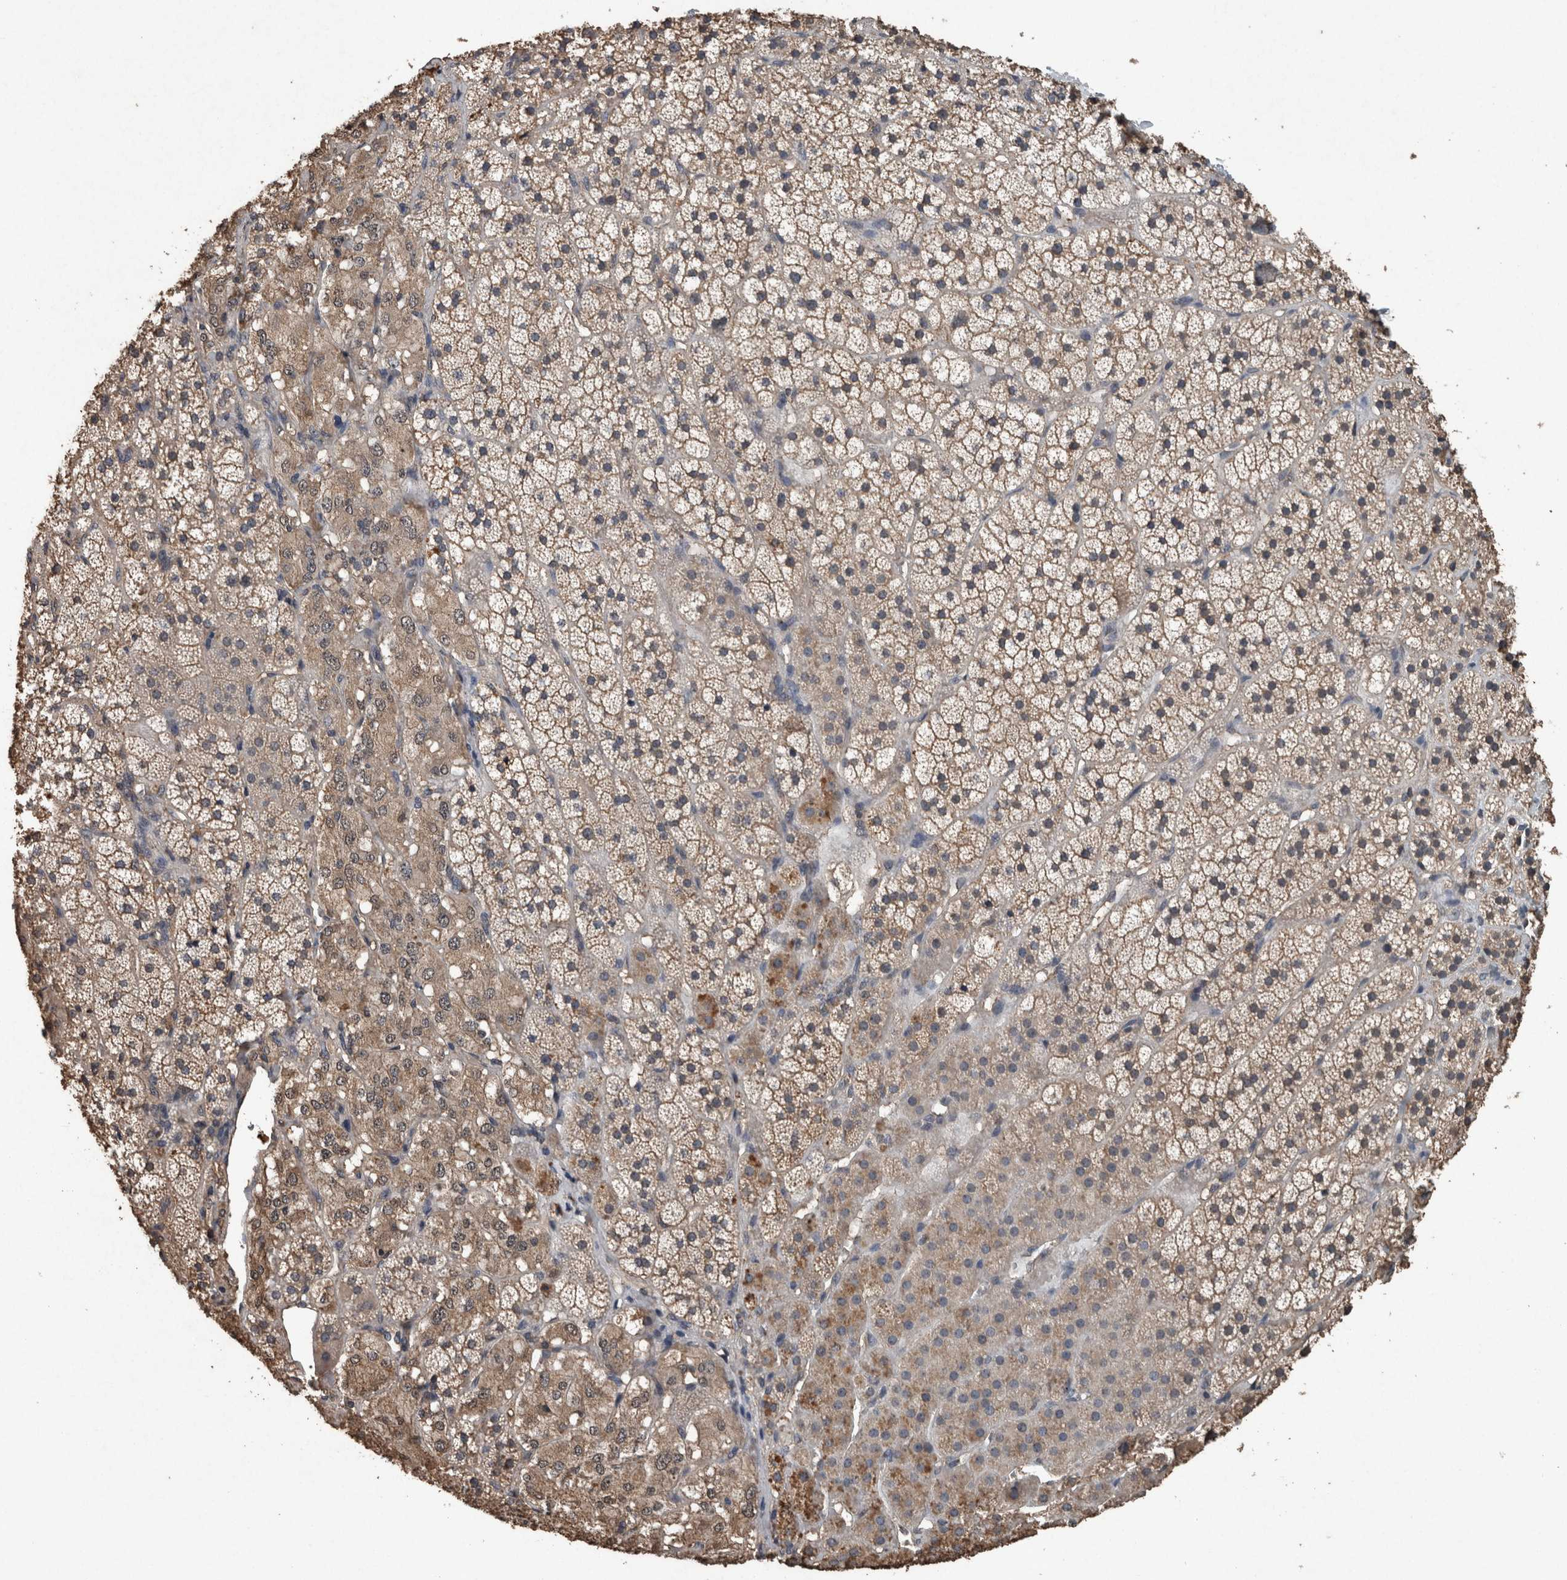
{"staining": {"intensity": "moderate", "quantity": "25%-75%", "location": "cytoplasmic/membranous"}, "tissue": "adrenal gland", "cell_type": "Glandular cells", "image_type": "normal", "snomed": [{"axis": "morphology", "description": "Normal tissue, NOS"}, {"axis": "topography", "description": "Adrenal gland"}], "caption": "A photomicrograph of adrenal gland stained for a protein exhibits moderate cytoplasmic/membranous brown staining in glandular cells.", "gene": "FGFRL1", "patient": {"sex": "female", "age": 44}}